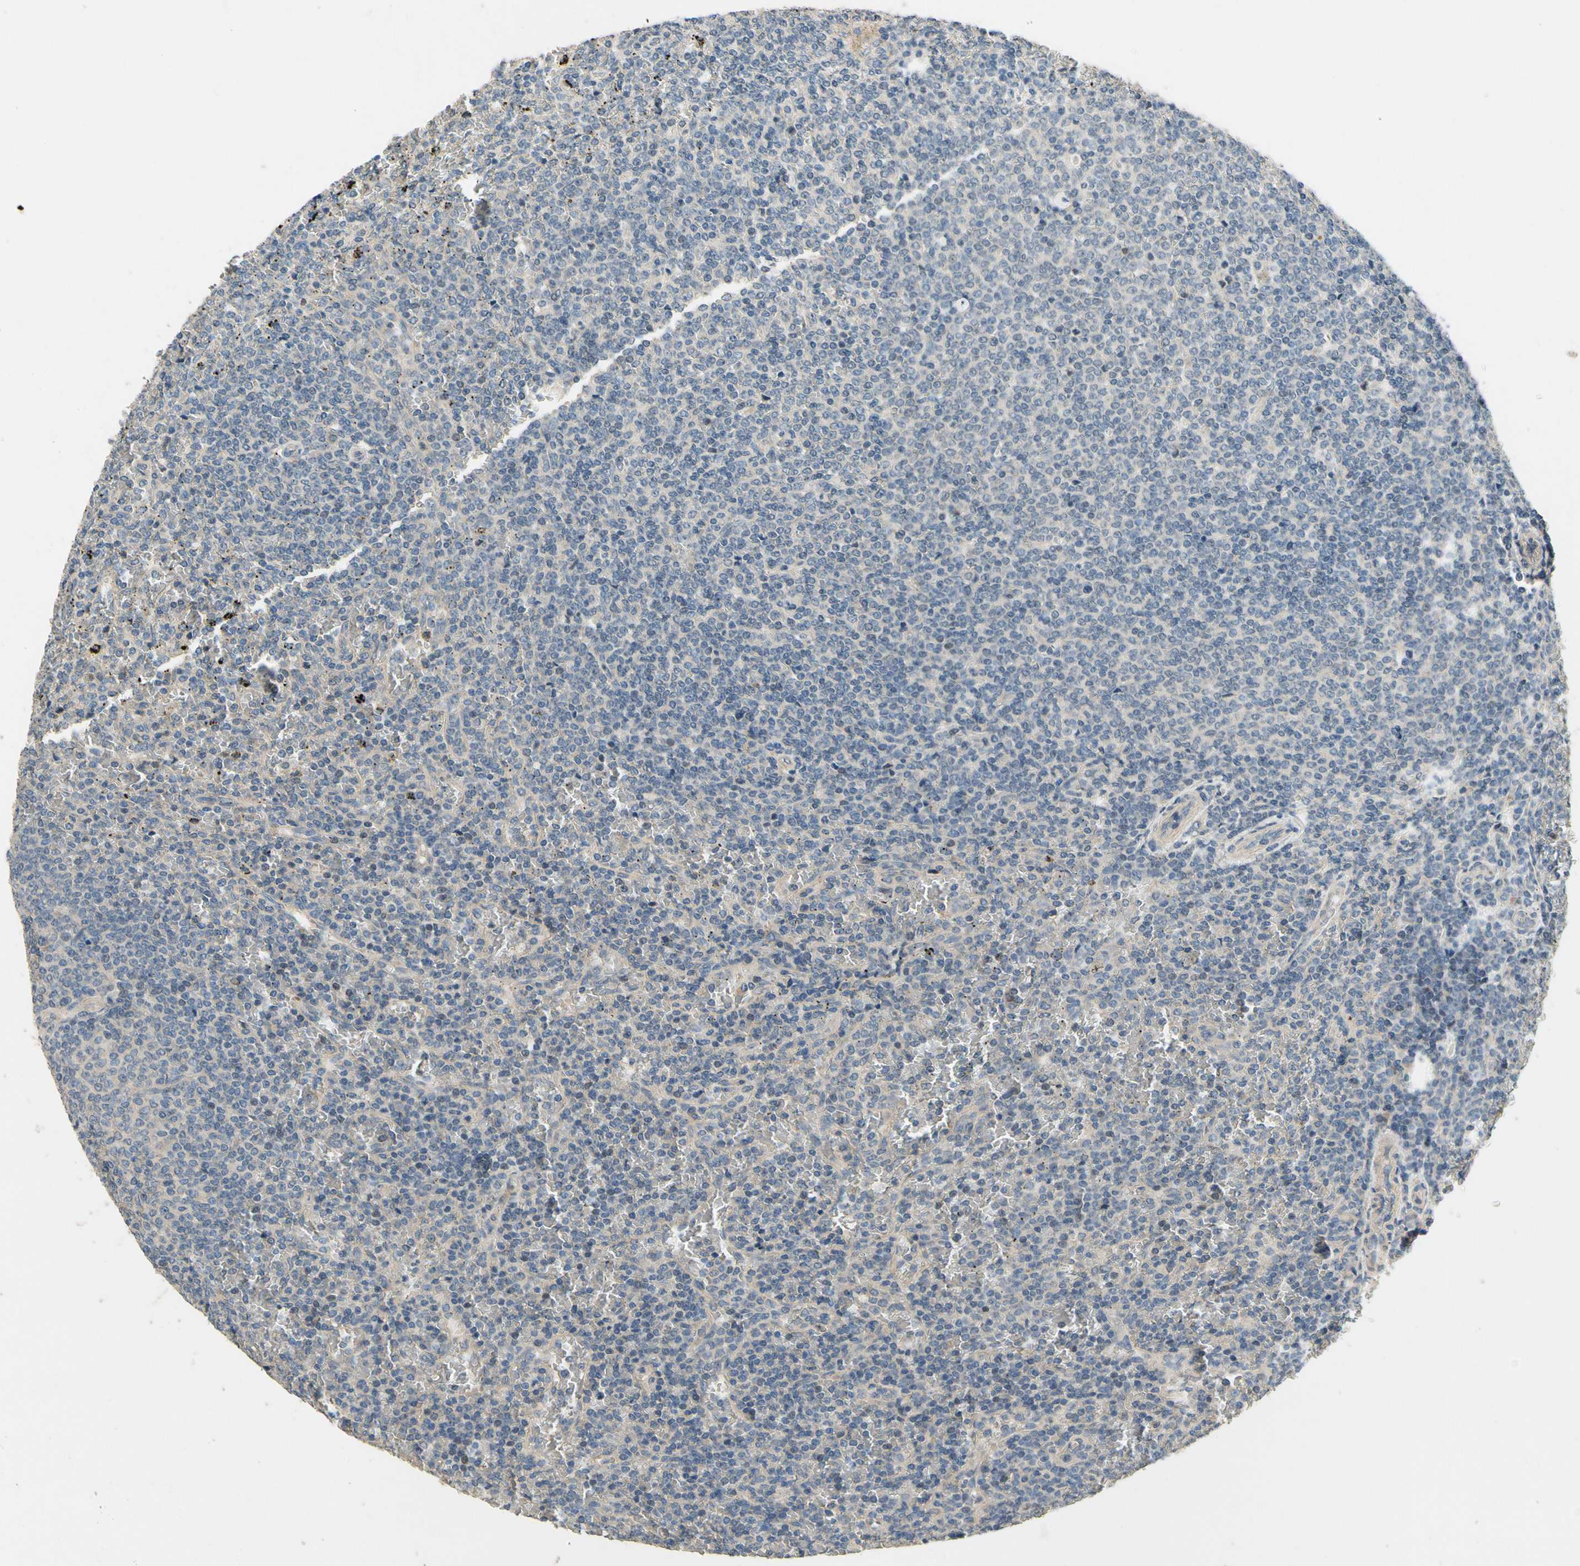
{"staining": {"intensity": "negative", "quantity": "none", "location": "none"}, "tissue": "lymphoma", "cell_type": "Tumor cells", "image_type": "cancer", "snomed": [{"axis": "morphology", "description": "Malignant lymphoma, non-Hodgkin's type, Low grade"}, {"axis": "topography", "description": "Spleen"}], "caption": "High power microscopy histopathology image of an immunohistochemistry (IHC) image of lymphoma, revealing no significant staining in tumor cells.", "gene": "ALKBH3", "patient": {"sex": "female", "age": 77}}